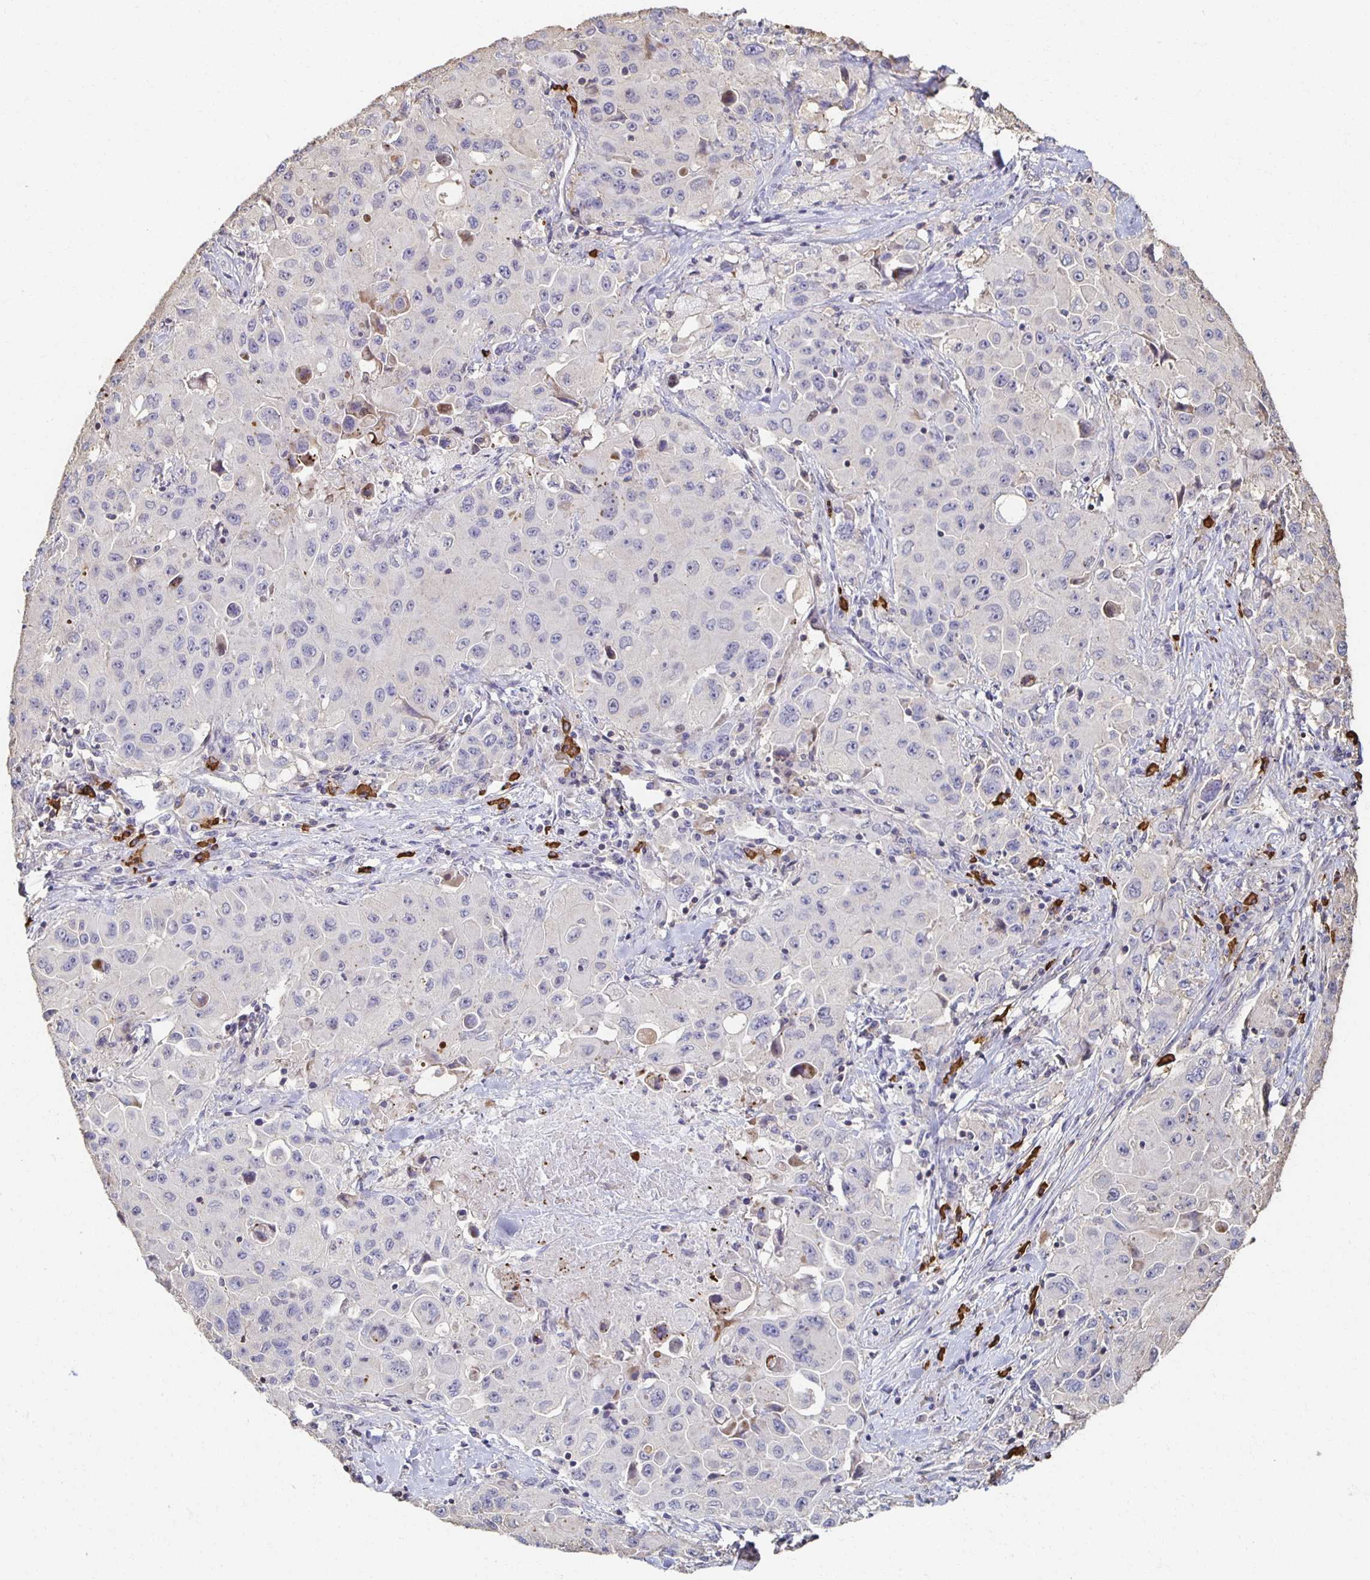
{"staining": {"intensity": "negative", "quantity": "none", "location": "none"}, "tissue": "lung cancer", "cell_type": "Tumor cells", "image_type": "cancer", "snomed": [{"axis": "morphology", "description": "Squamous cell carcinoma, NOS"}, {"axis": "topography", "description": "Lung"}], "caption": "Squamous cell carcinoma (lung) was stained to show a protein in brown. There is no significant staining in tumor cells.", "gene": "ZNF692", "patient": {"sex": "male", "age": 63}}